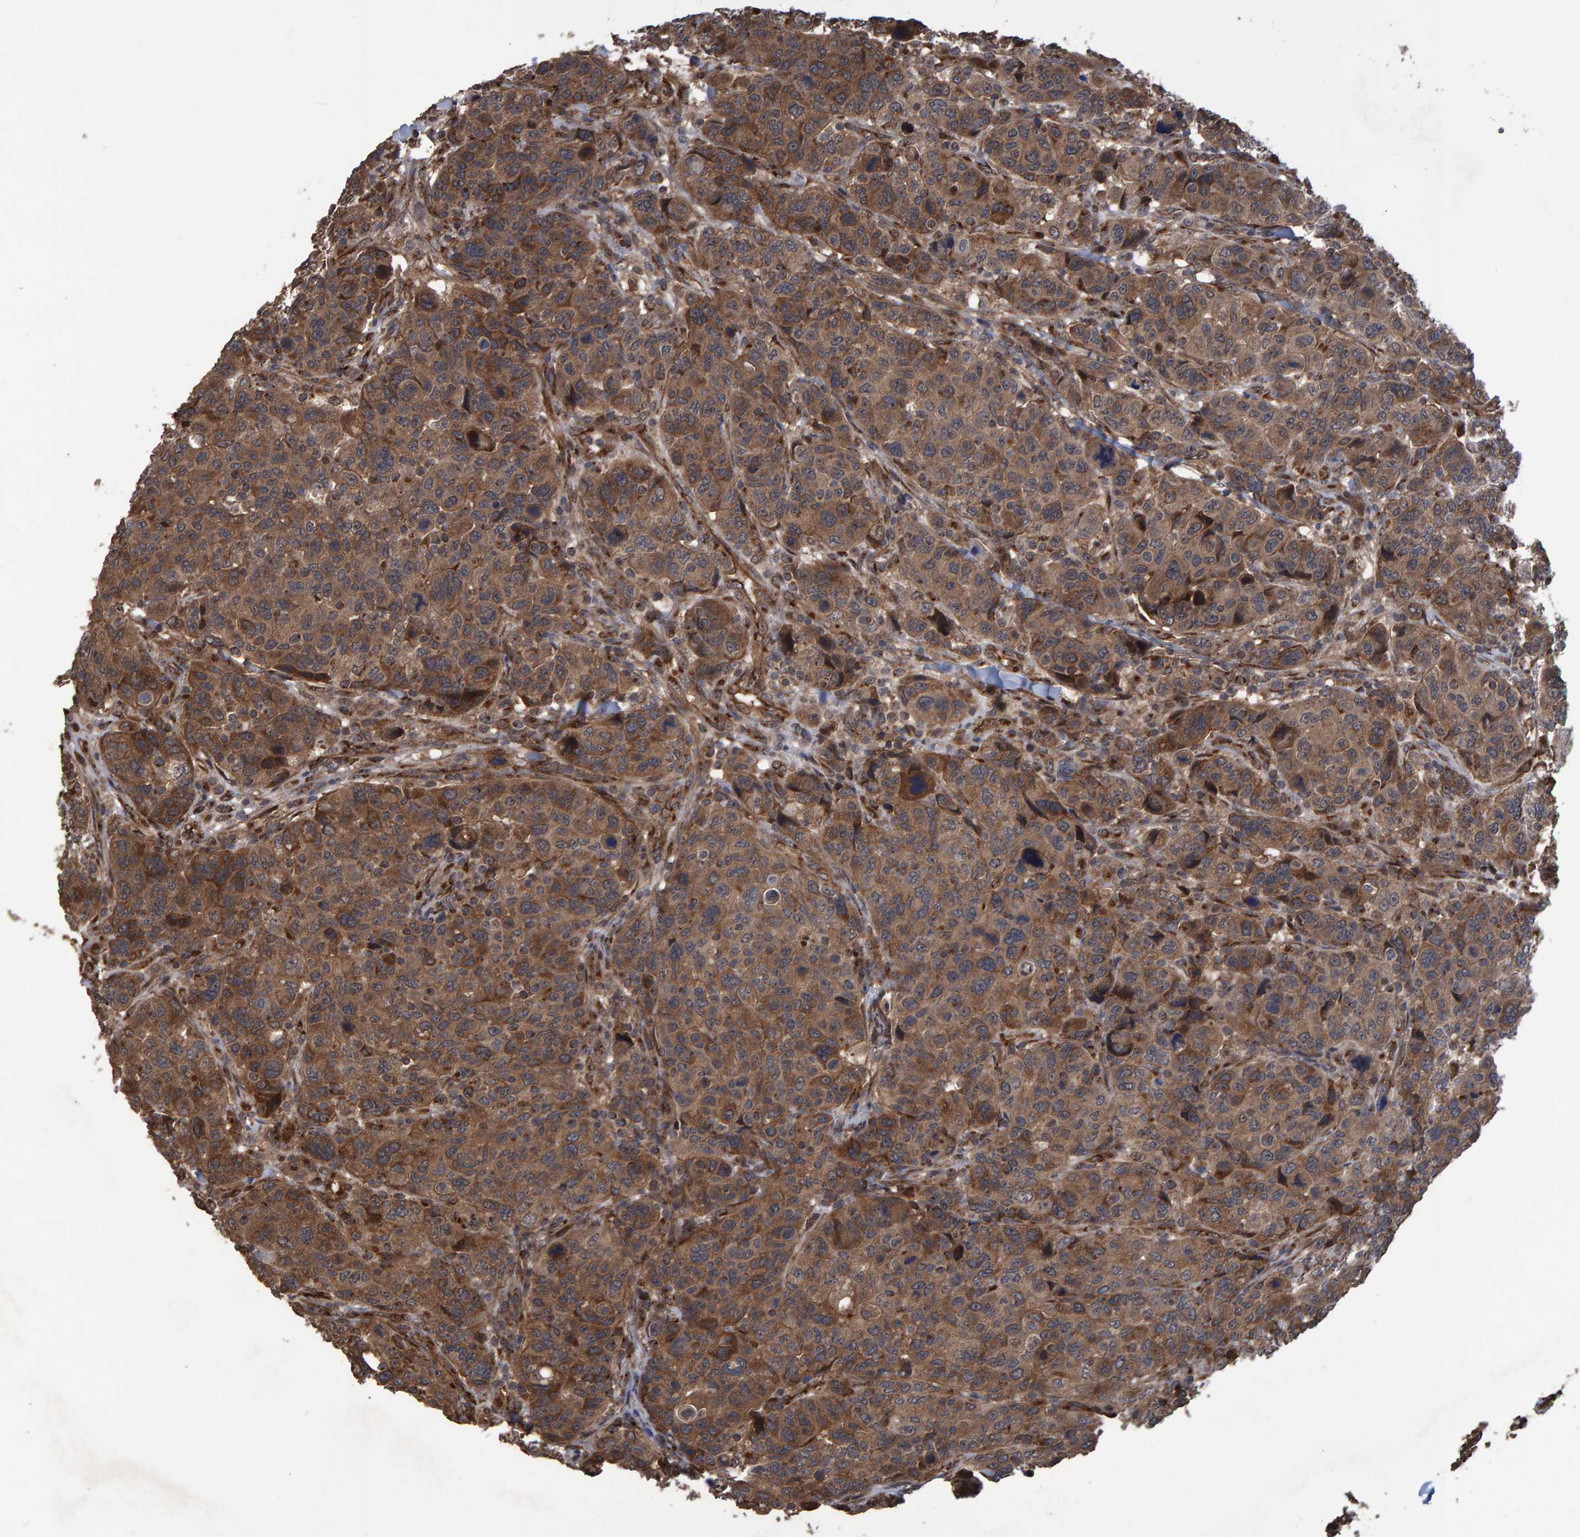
{"staining": {"intensity": "moderate", "quantity": ">75%", "location": "cytoplasmic/membranous,nuclear"}, "tissue": "breast cancer", "cell_type": "Tumor cells", "image_type": "cancer", "snomed": [{"axis": "morphology", "description": "Duct carcinoma"}, {"axis": "topography", "description": "Breast"}], "caption": "Protein positivity by immunohistochemistry (IHC) displays moderate cytoplasmic/membranous and nuclear staining in about >75% of tumor cells in breast infiltrating ductal carcinoma.", "gene": "TRIM68", "patient": {"sex": "female", "age": 37}}